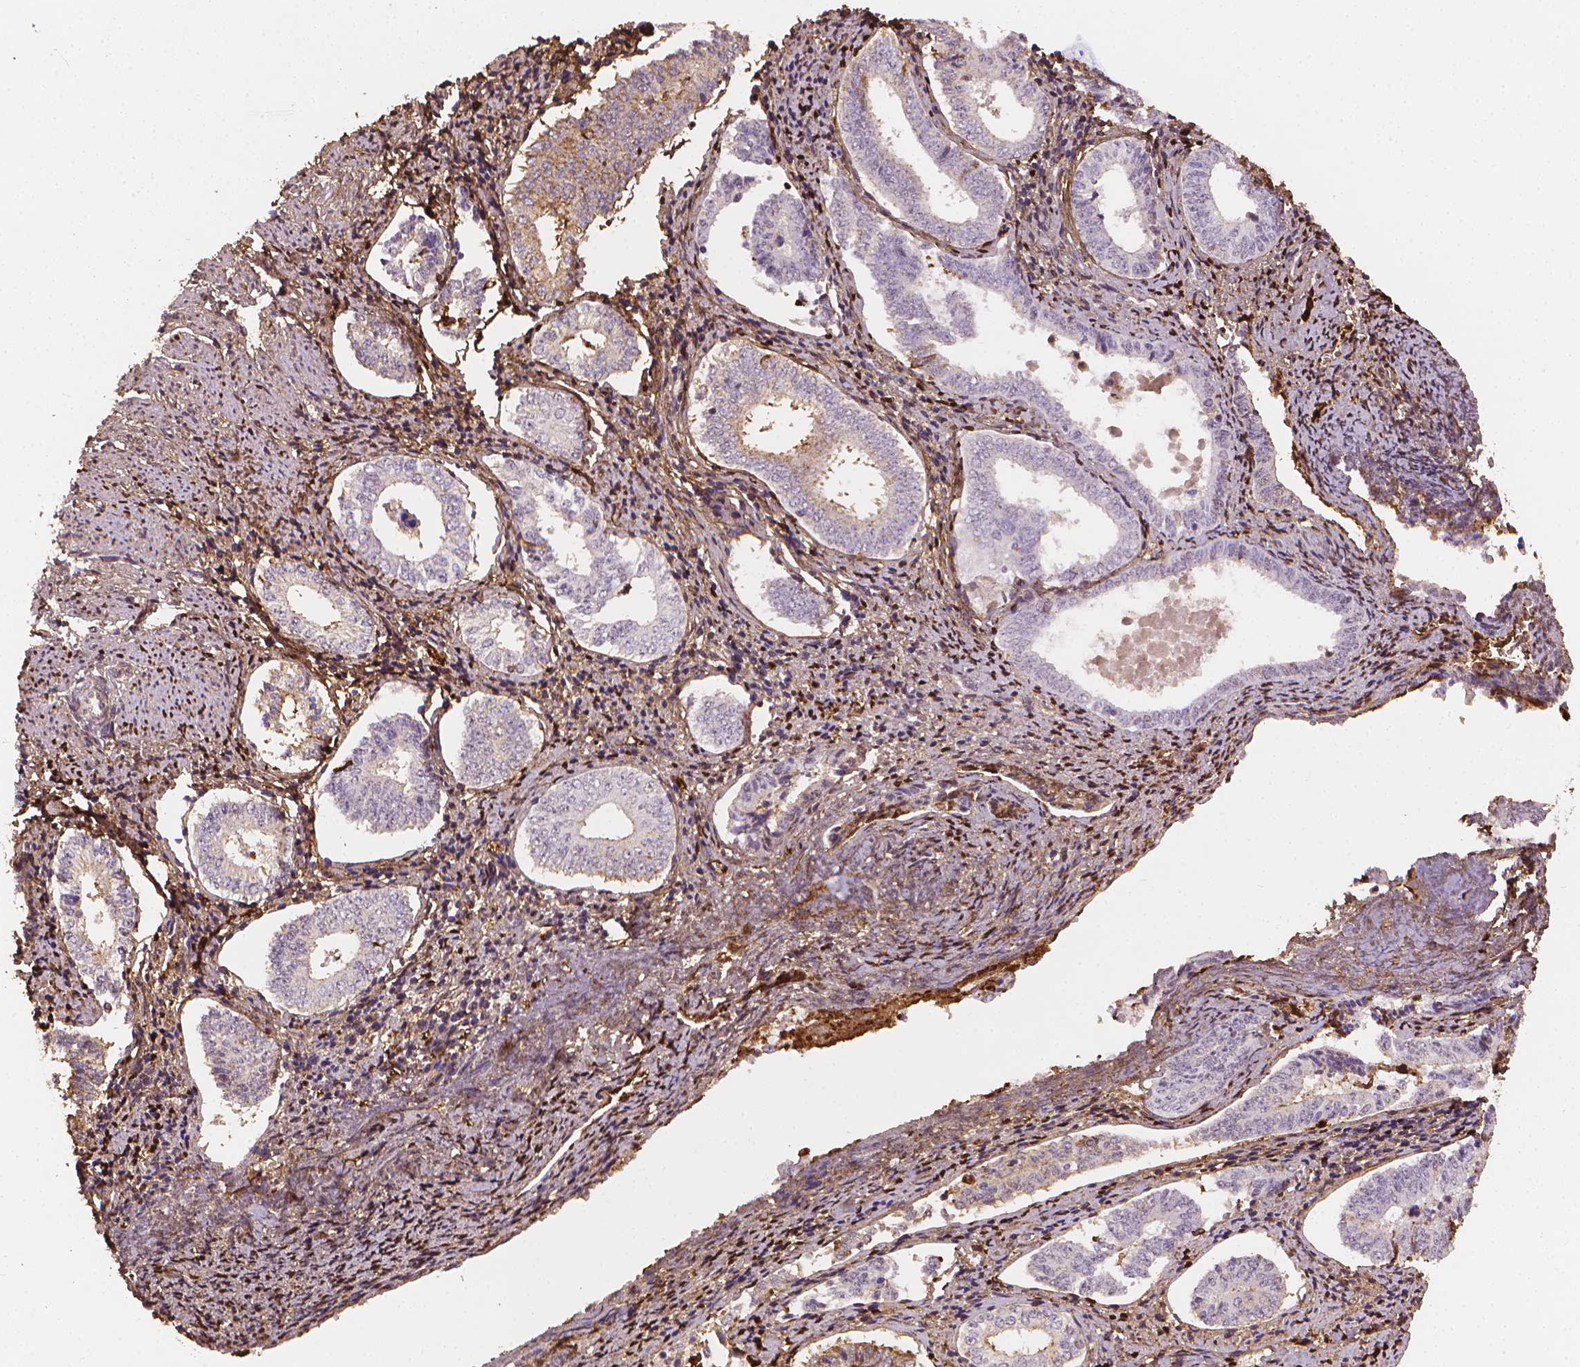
{"staining": {"intensity": "negative", "quantity": "none", "location": "none"}, "tissue": "cervical cancer", "cell_type": "Tumor cells", "image_type": "cancer", "snomed": [{"axis": "morphology", "description": "Squamous cell carcinoma, NOS"}, {"axis": "topography", "description": "Cervix"}], "caption": "Photomicrograph shows no protein staining in tumor cells of squamous cell carcinoma (cervical) tissue.", "gene": "DCN", "patient": {"sex": "female", "age": 59}}